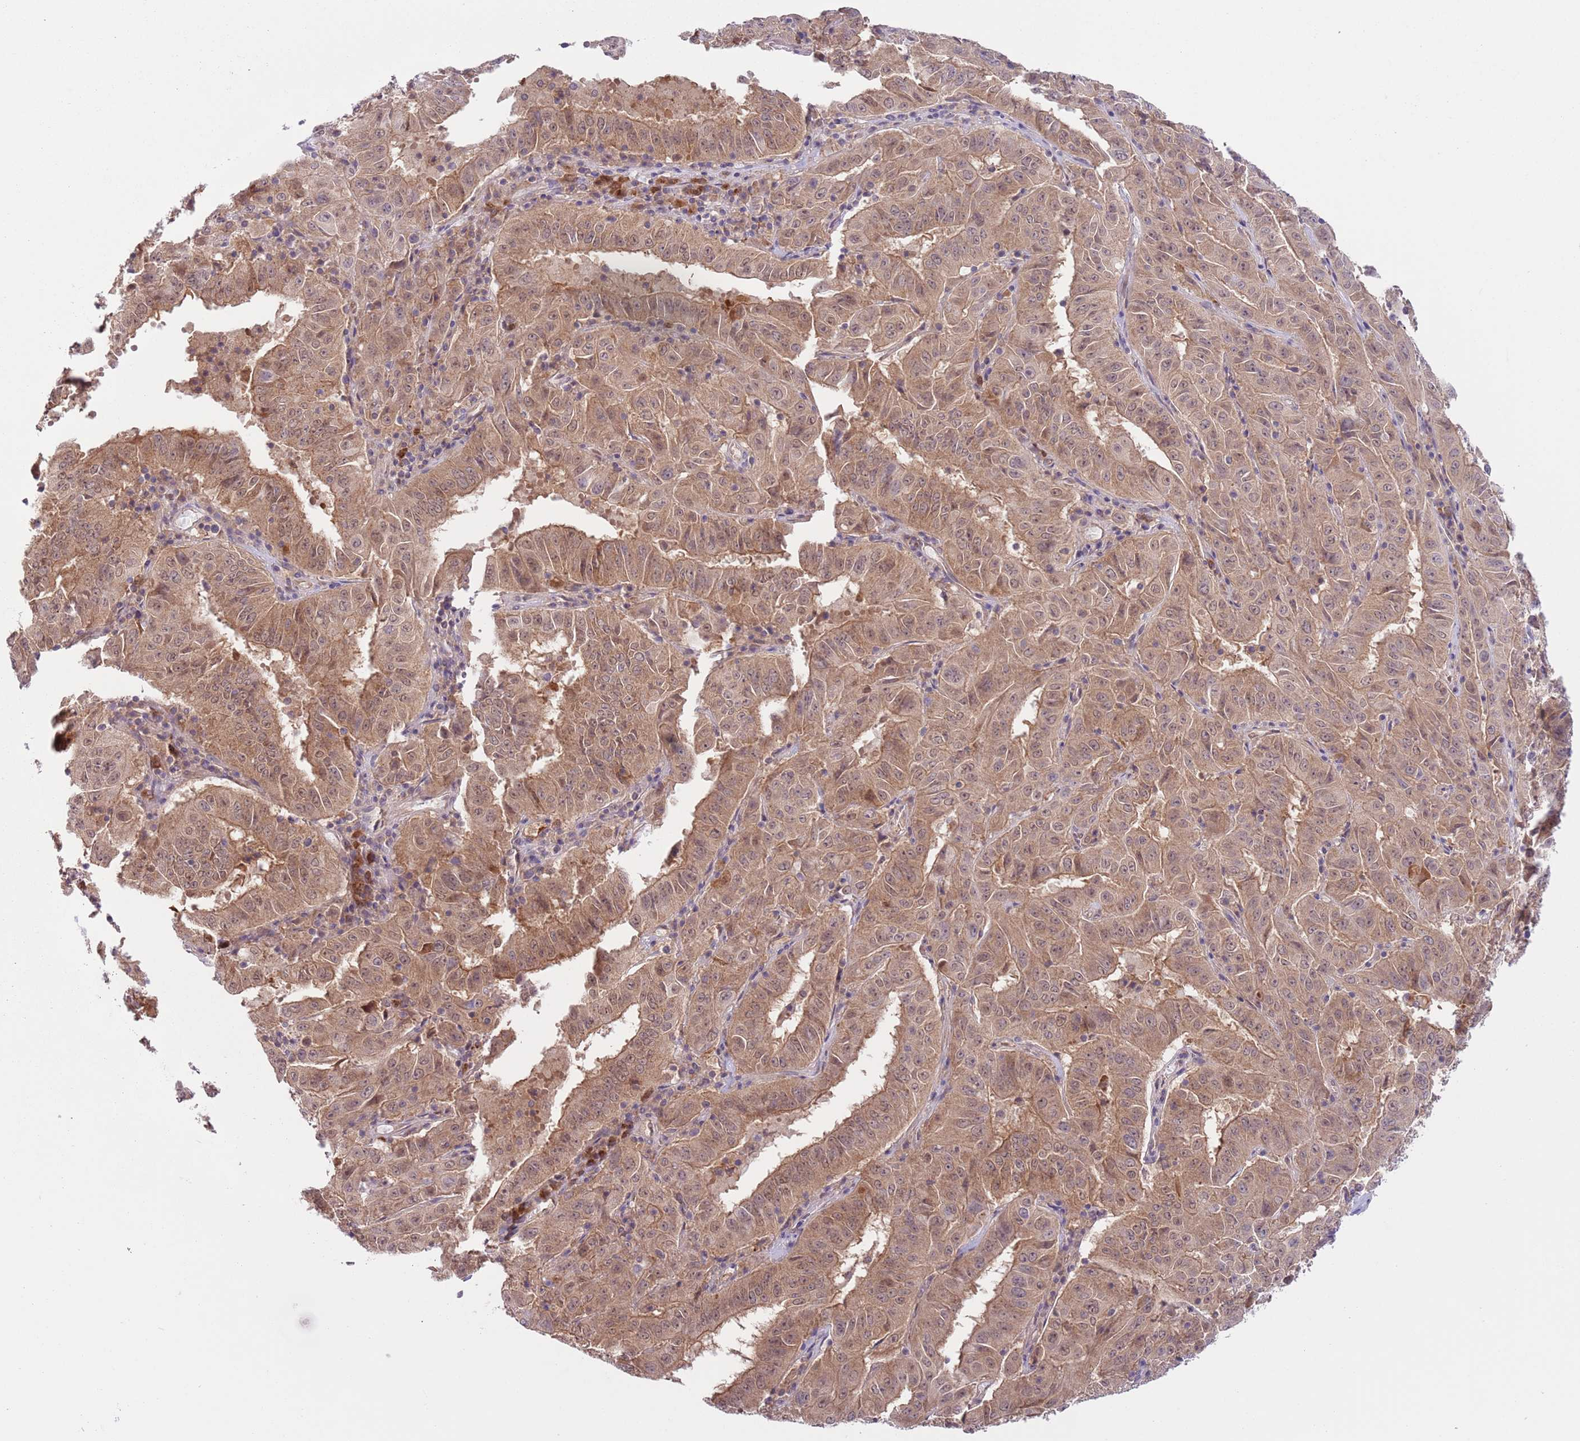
{"staining": {"intensity": "weak", "quantity": ">75%", "location": "cytoplasmic/membranous,nuclear"}, "tissue": "pancreatic cancer", "cell_type": "Tumor cells", "image_type": "cancer", "snomed": [{"axis": "morphology", "description": "Adenocarcinoma, NOS"}, {"axis": "topography", "description": "Pancreas"}], "caption": "An image of human pancreatic cancer (adenocarcinoma) stained for a protein displays weak cytoplasmic/membranous and nuclear brown staining in tumor cells.", "gene": "COPE", "patient": {"sex": "male", "age": 63}}